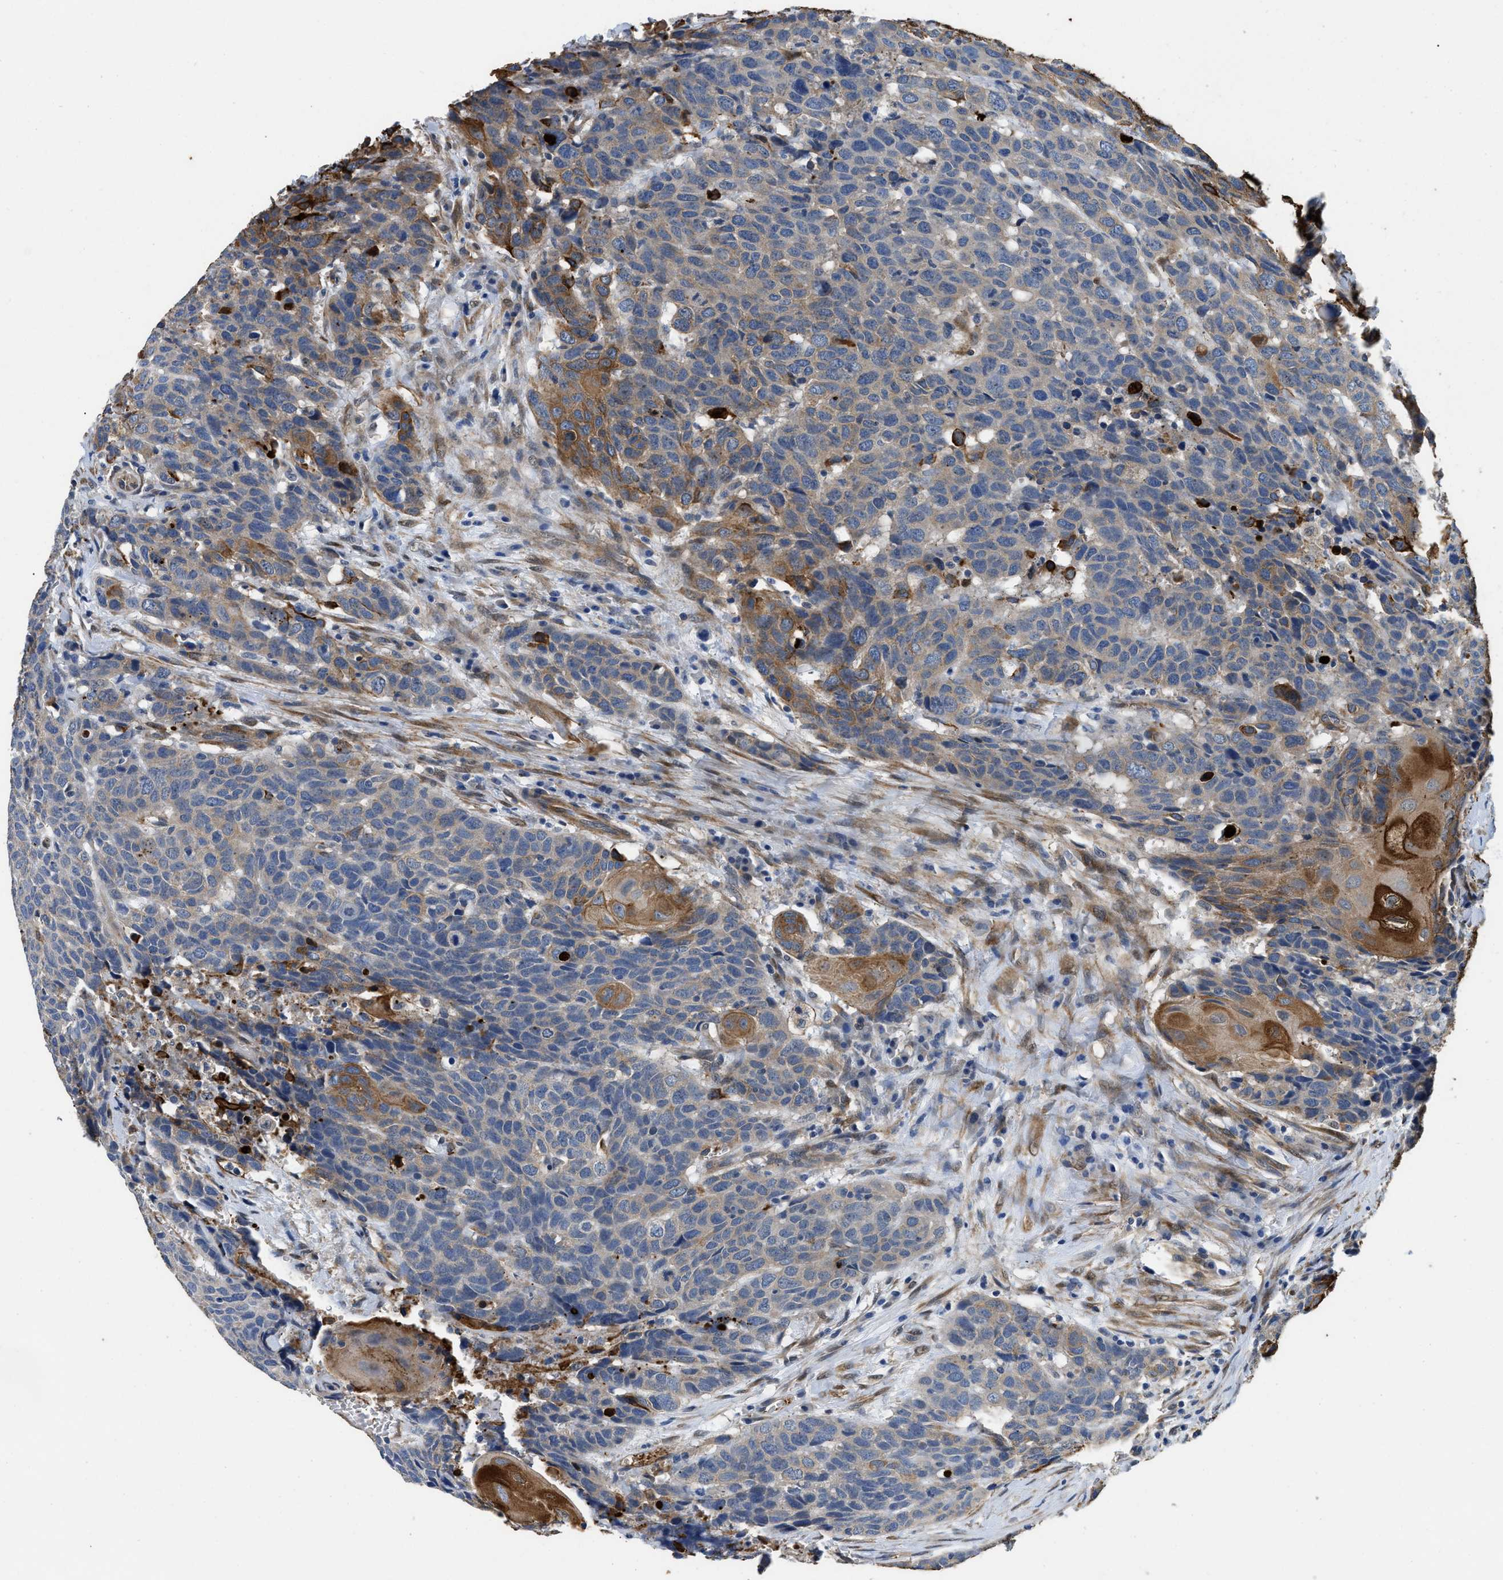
{"staining": {"intensity": "moderate", "quantity": "<25%", "location": "cytoplasmic/membranous"}, "tissue": "head and neck cancer", "cell_type": "Tumor cells", "image_type": "cancer", "snomed": [{"axis": "morphology", "description": "Squamous cell carcinoma, NOS"}, {"axis": "topography", "description": "Head-Neck"}], "caption": "This image demonstrates IHC staining of head and neck cancer (squamous cell carcinoma), with low moderate cytoplasmic/membranous staining in about <25% of tumor cells.", "gene": "RAPH1", "patient": {"sex": "male", "age": 66}}